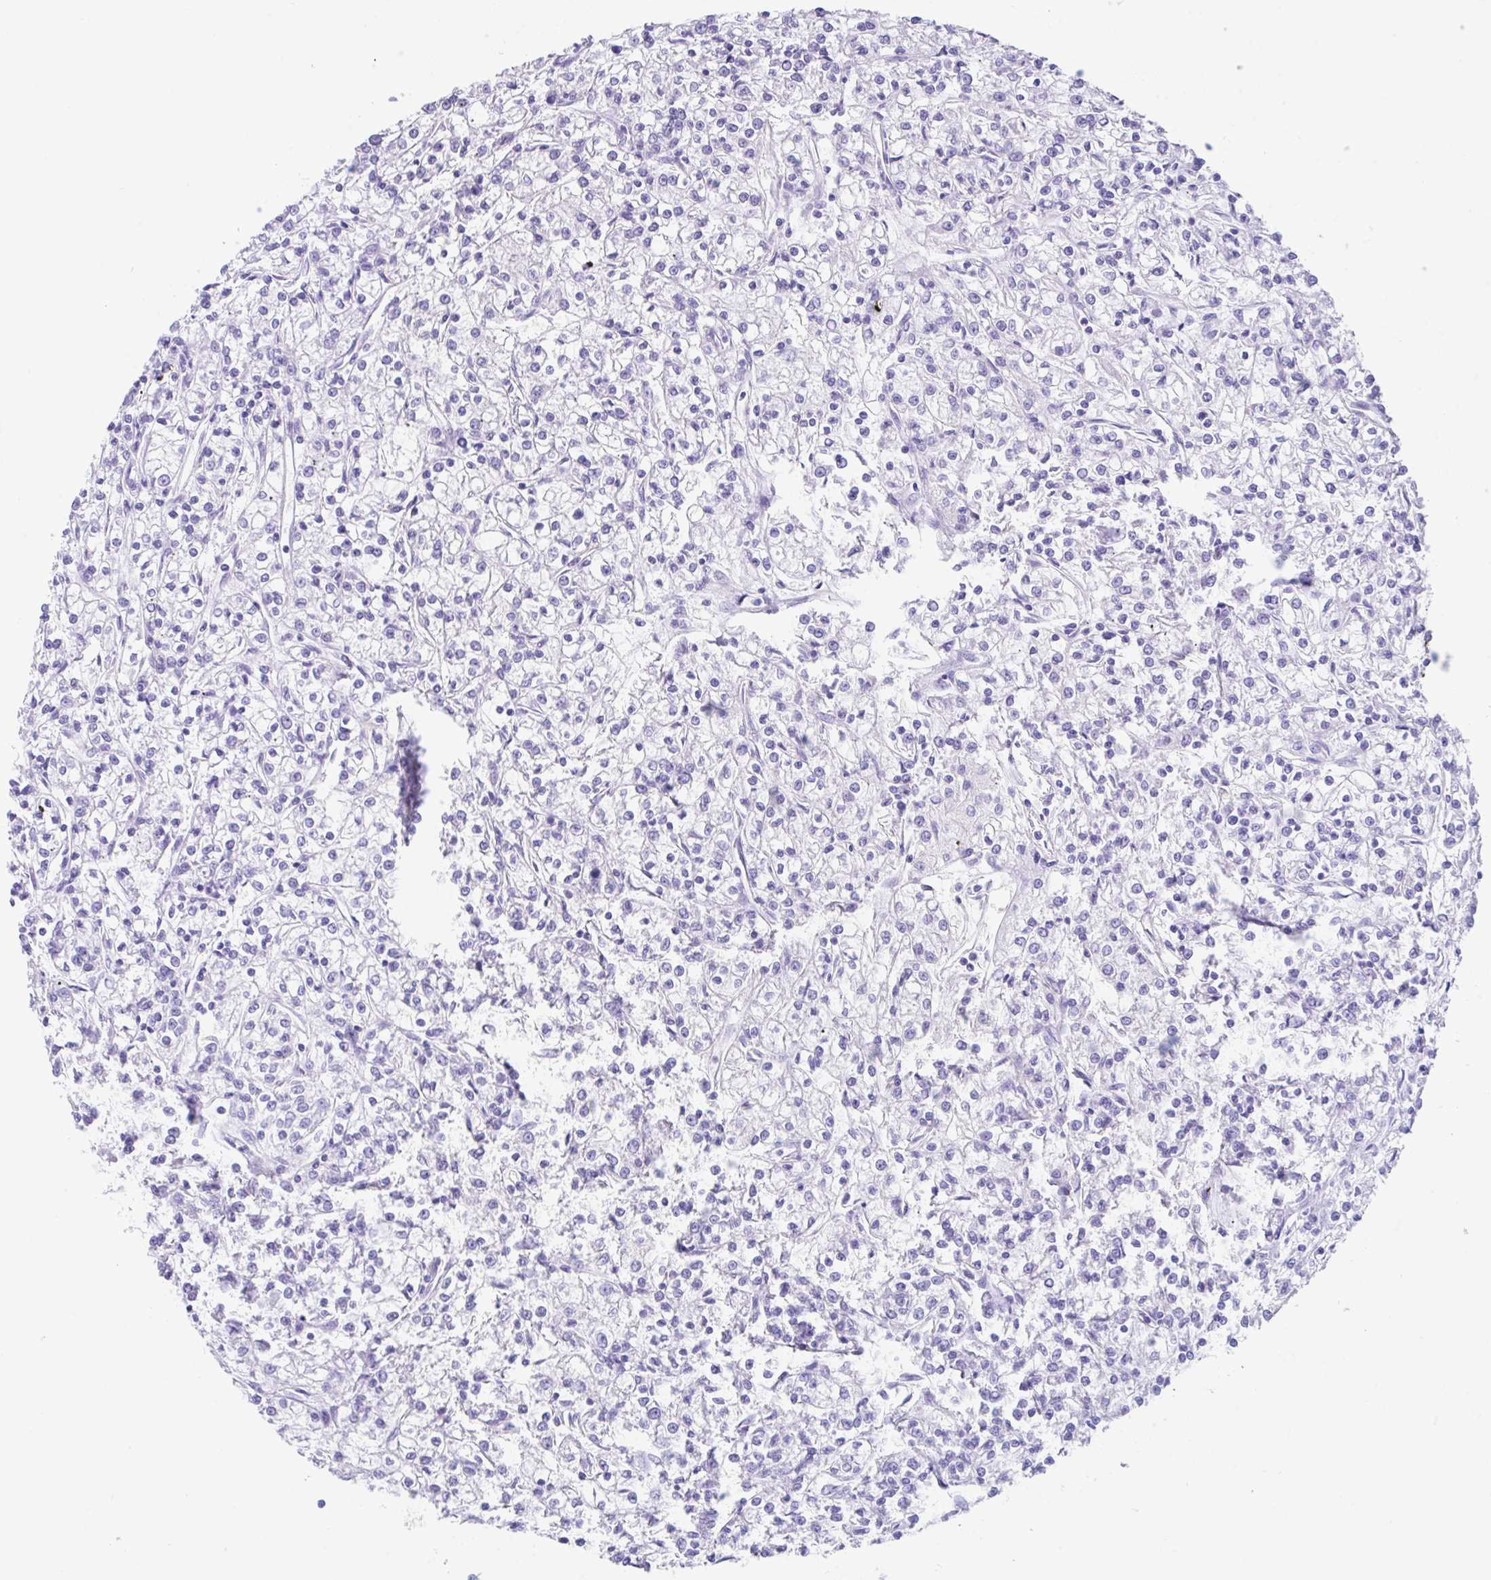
{"staining": {"intensity": "negative", "quantity": "none", "location": "none"}, "tissue": "renal cancer", "cell_type": "Tumor cells", "image_type": "cancer", "snomed": [{"axis": "morphology", "description": "Adenocarcinoma, NOS"}, {"axis": "topography", "description": "Kidney"}], "caption": "Protein analysis of renal cancer (adenocarcinoma) exhibits no significant expression in tumor cells.", "gene": "FAM107A", "patient": {"sex": "female", "age": 59}}